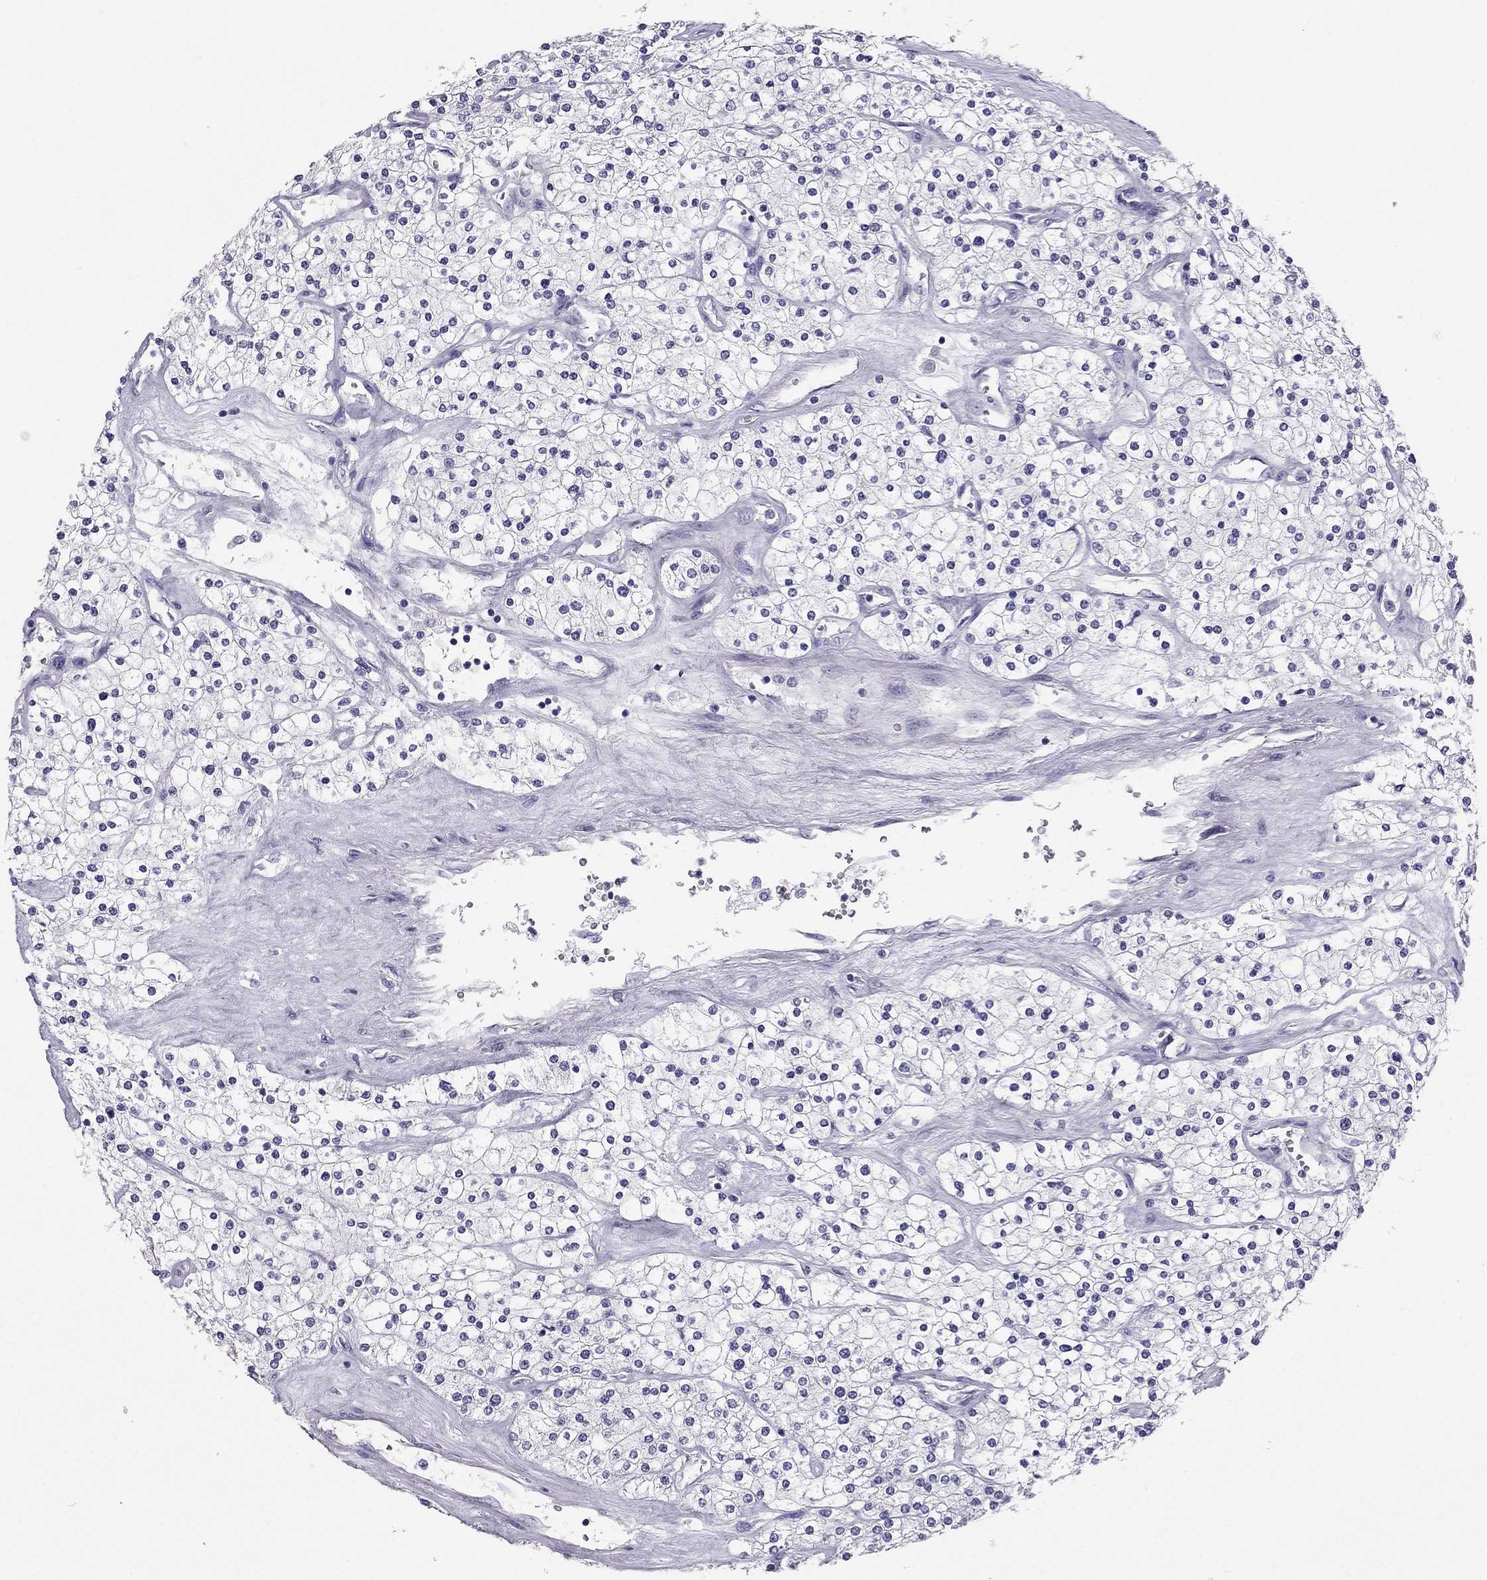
{"staining": {"intensity": "negative", "quantity": "none", "location": "none"}, "tissue": "renal cancer", "cell_type": "Tumor cells", "image_type": "cancer", "snomed": [{"axis": "morphology", "description": "Adenocarcinoma, NOS"}, {"axis": "topography", "description": "Kidney"}], "caption": "Immunohistochemistry (IHC) histopathology image of neoplastic tissue: adenocarcinoma (renal) stained with DAB (3,3'-diaminobenzidine) exhibits no significant protein positivity in tumor cells.", "gene": "PDE6A", "patient": {"sex": "male", "age": 80}}